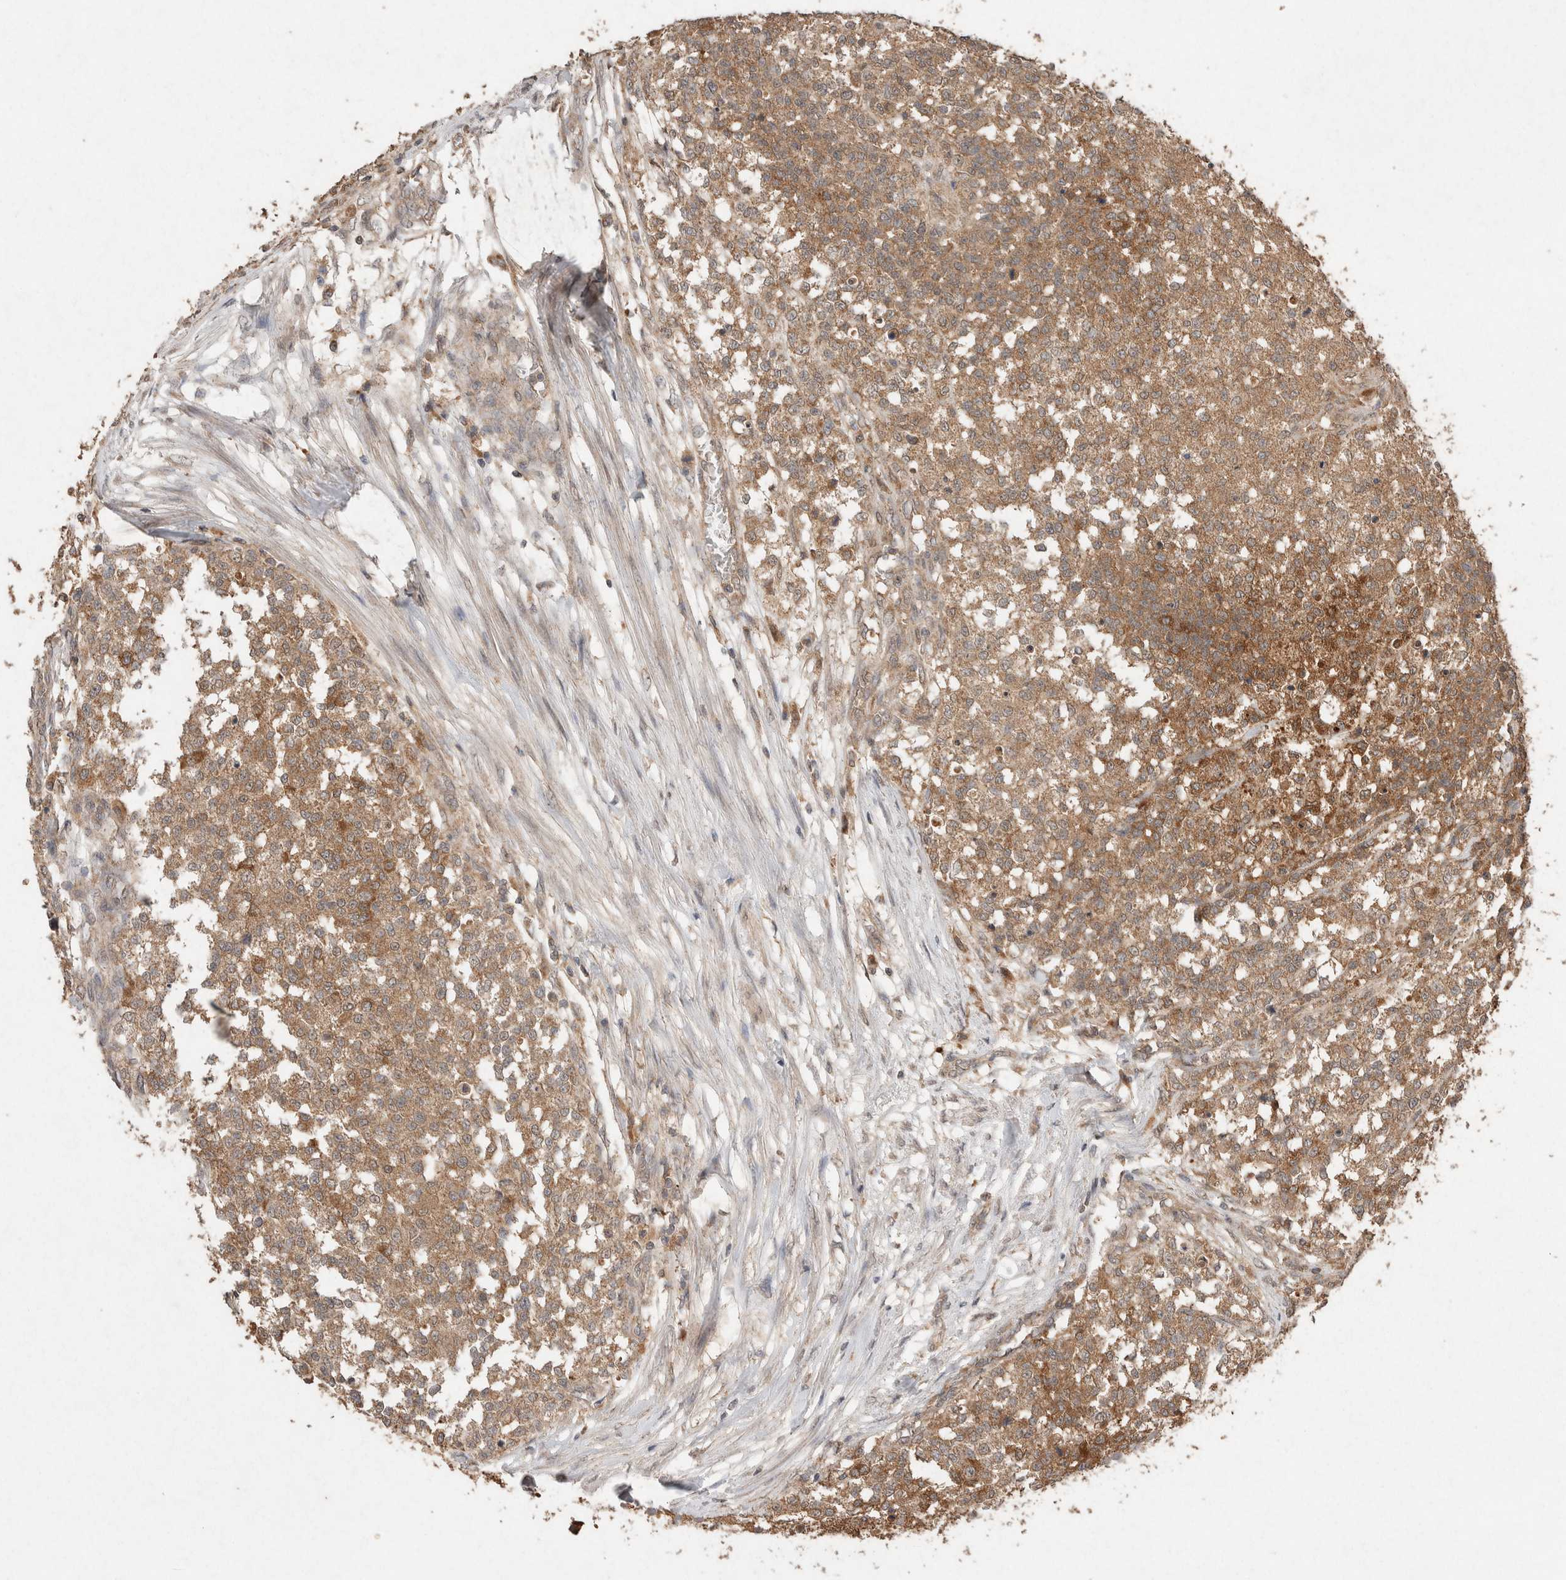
{"staining": {"intensity": "weak", "quantity": ">75%", "location": "cytoplasmic/membranous"}, "tissue": "testis cancer", "cell_type": "Tumor cells", "image_type": "cancer", "snomed": [{"axis": "morphology", "description": "Seminoma, NOS"}, {"axis": "topography", "description": "Testis"}], "caption": "This is an image of IHC staining of seminoma (testis), which shows weak positivity in the cytoplasmic/membranous of tumor cells.", "gene": "KCNJ5", "patient": {"sex": "male", "age": 59}}